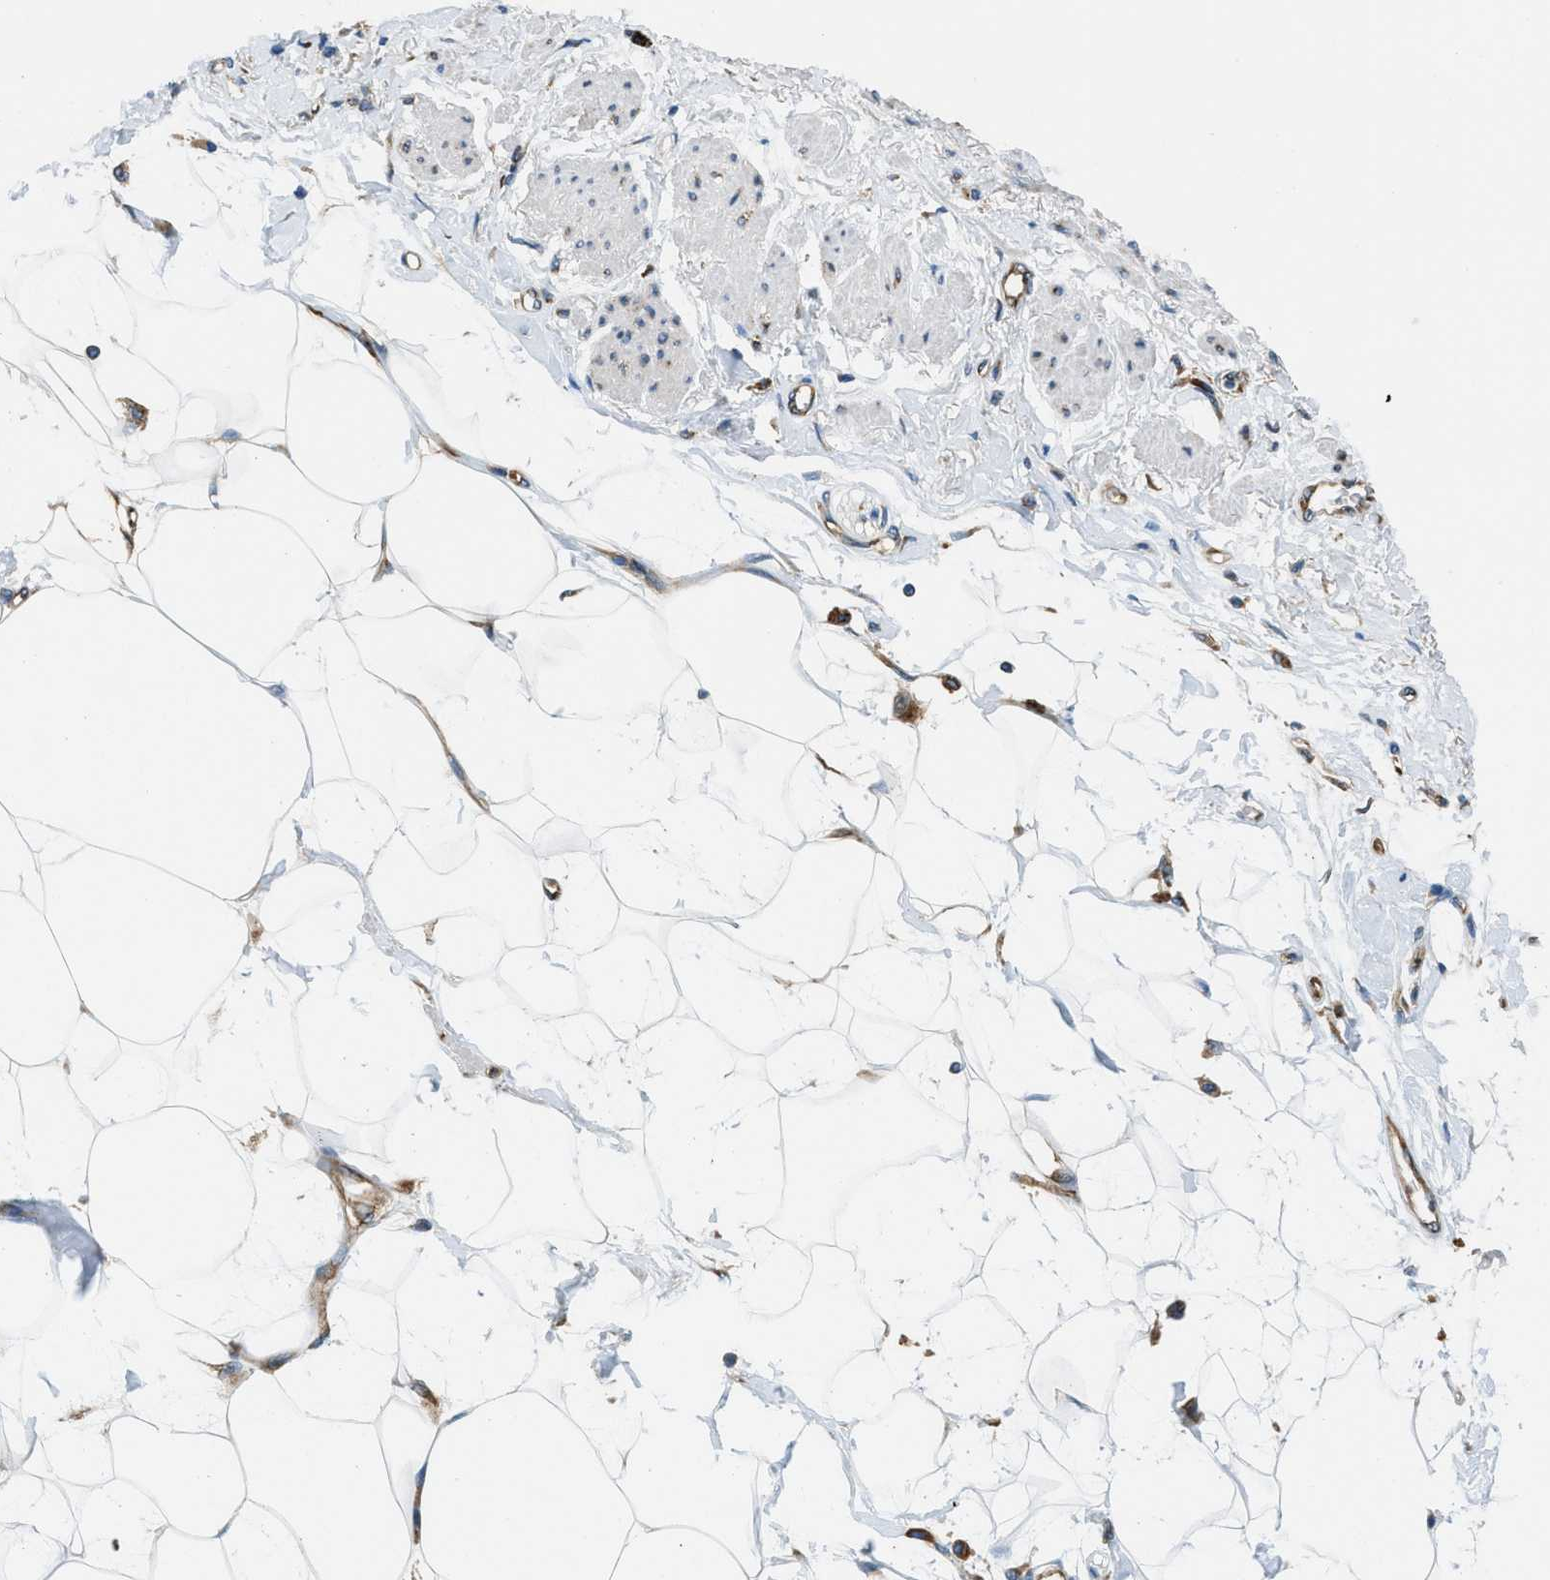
{"staining": {"intensity": "moderate", "quantity": ">75%", "location": "cytoplasmic/membranous"}, "tissue": "adipose tissue", "cell_type": "Adipocytes", "image_type": "normal", "snomed": [{"axis": "morphology", "description": "Normal tissue, NOS"}, {"axis": "morphology", "description": "Adenocarcinoma, NOS"}, {"axis": "topography", "description": "Duodenum"}, {"axis": "topography", "description": "Peripheral nerve tissue"}], "caption": "A brown stain highlights moderate cytoplasmic/membranous staining of a protein in adipocytes of normal adipose tissue. The staining is performed using DAB (3,3'-diaminobenzidine) brown chromogen to label protein expression. The nuclei are counter-stained blue using hematoxylin.", "gene": "GIMAP8", "patient": {"sex": "female", "age": 60}}